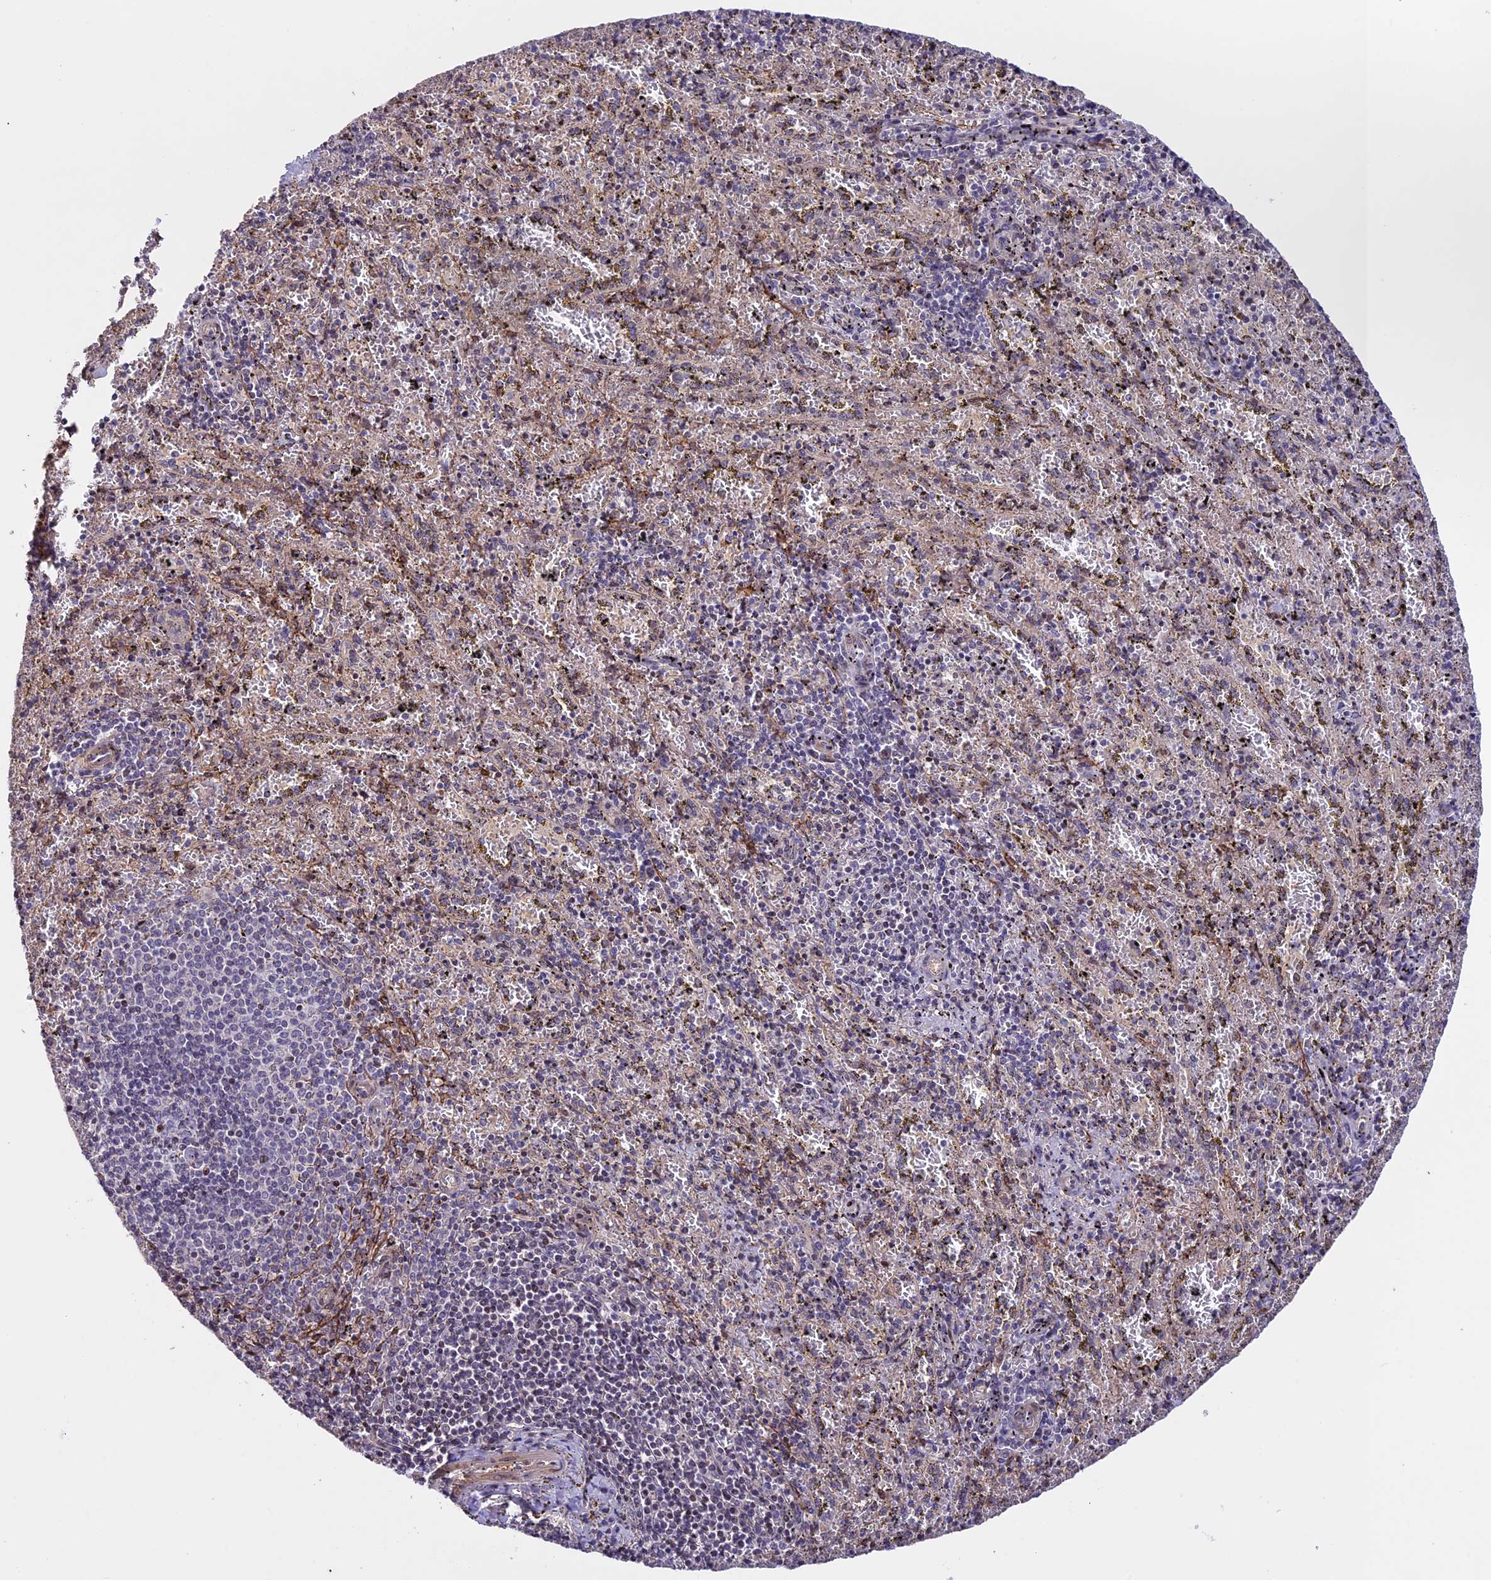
{"staining": {"intensity": "weak", "quantity": "<25%", "location": "cytoplasmic/membranous"}, "tissue": "spleen", "cell_type": "Cells in red pulp", "image_type": "normal", "snomed": [{"axis": "morphology", "description": "Normal tissue, NOS"}, {"axis": "topography", "description": "Spleen"}], "caption": "Spleen stained for a protein using immunohistochemistry (IHC) exhibits no staining cells in red pulp.", "gene": "MAN2C1", "patient": {"sex": "male", "age": 11}}